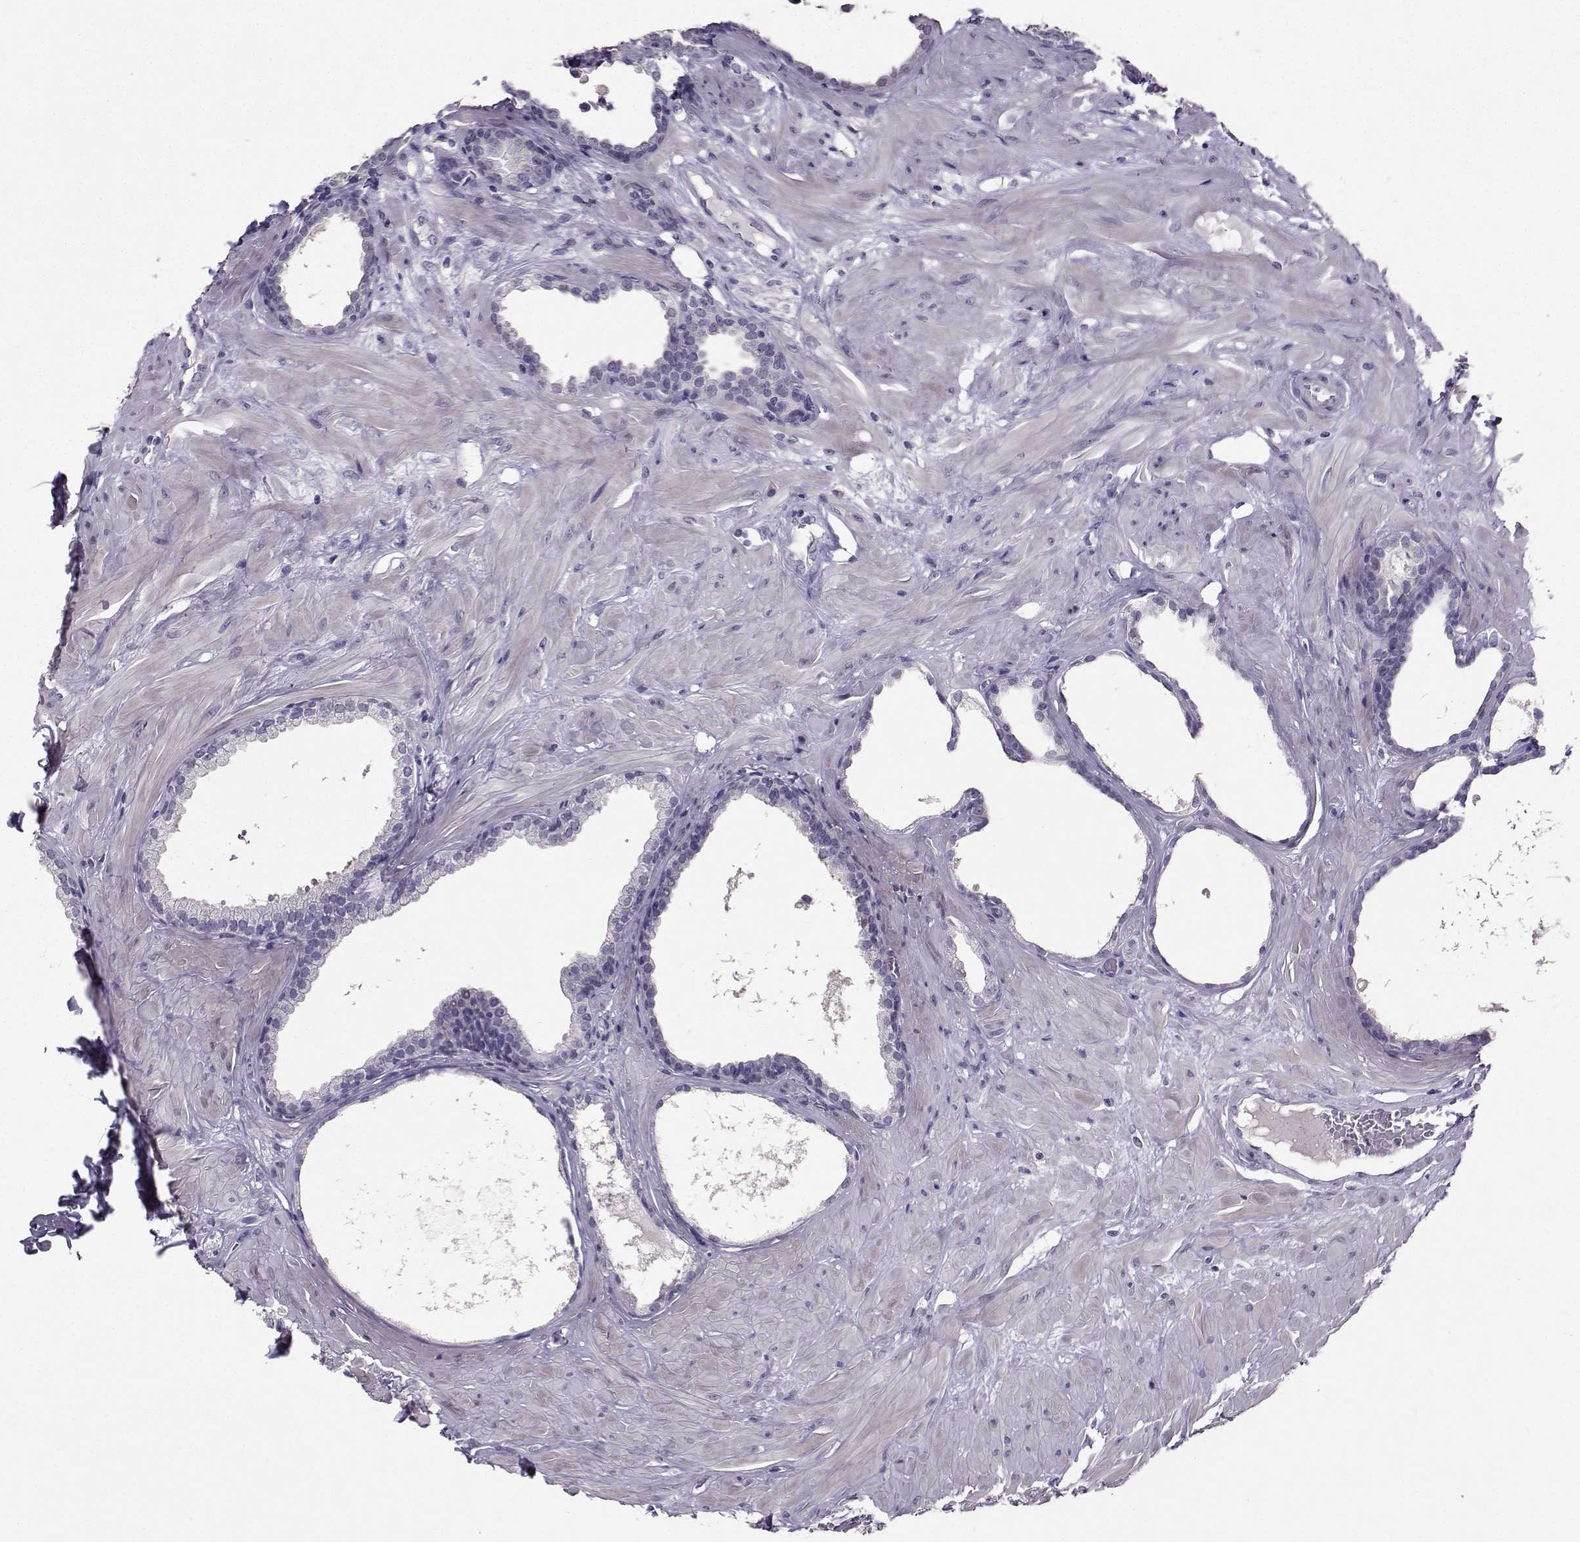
{"staining": {"intensity": "negative", "quantity": "none", "location": "none"}, "tissue": "prostate", "cell_type": "Glandular cells", "image_type": "normal", "snomed": [{"axis": "morphology", "description": "Normal tissue, NOS"}, {"axis": "topography", "description": "Prostate"}], "caption": "The immunohistochemistry (IHC) photomicrograph has no significant positivity in glandular cells of prostate. (Brightfield microscopy of DAB immunohistochemistry (IHC) at high magnification).", "gene": "CARTPT", "patient": {"sex": "male", "age": 48}}